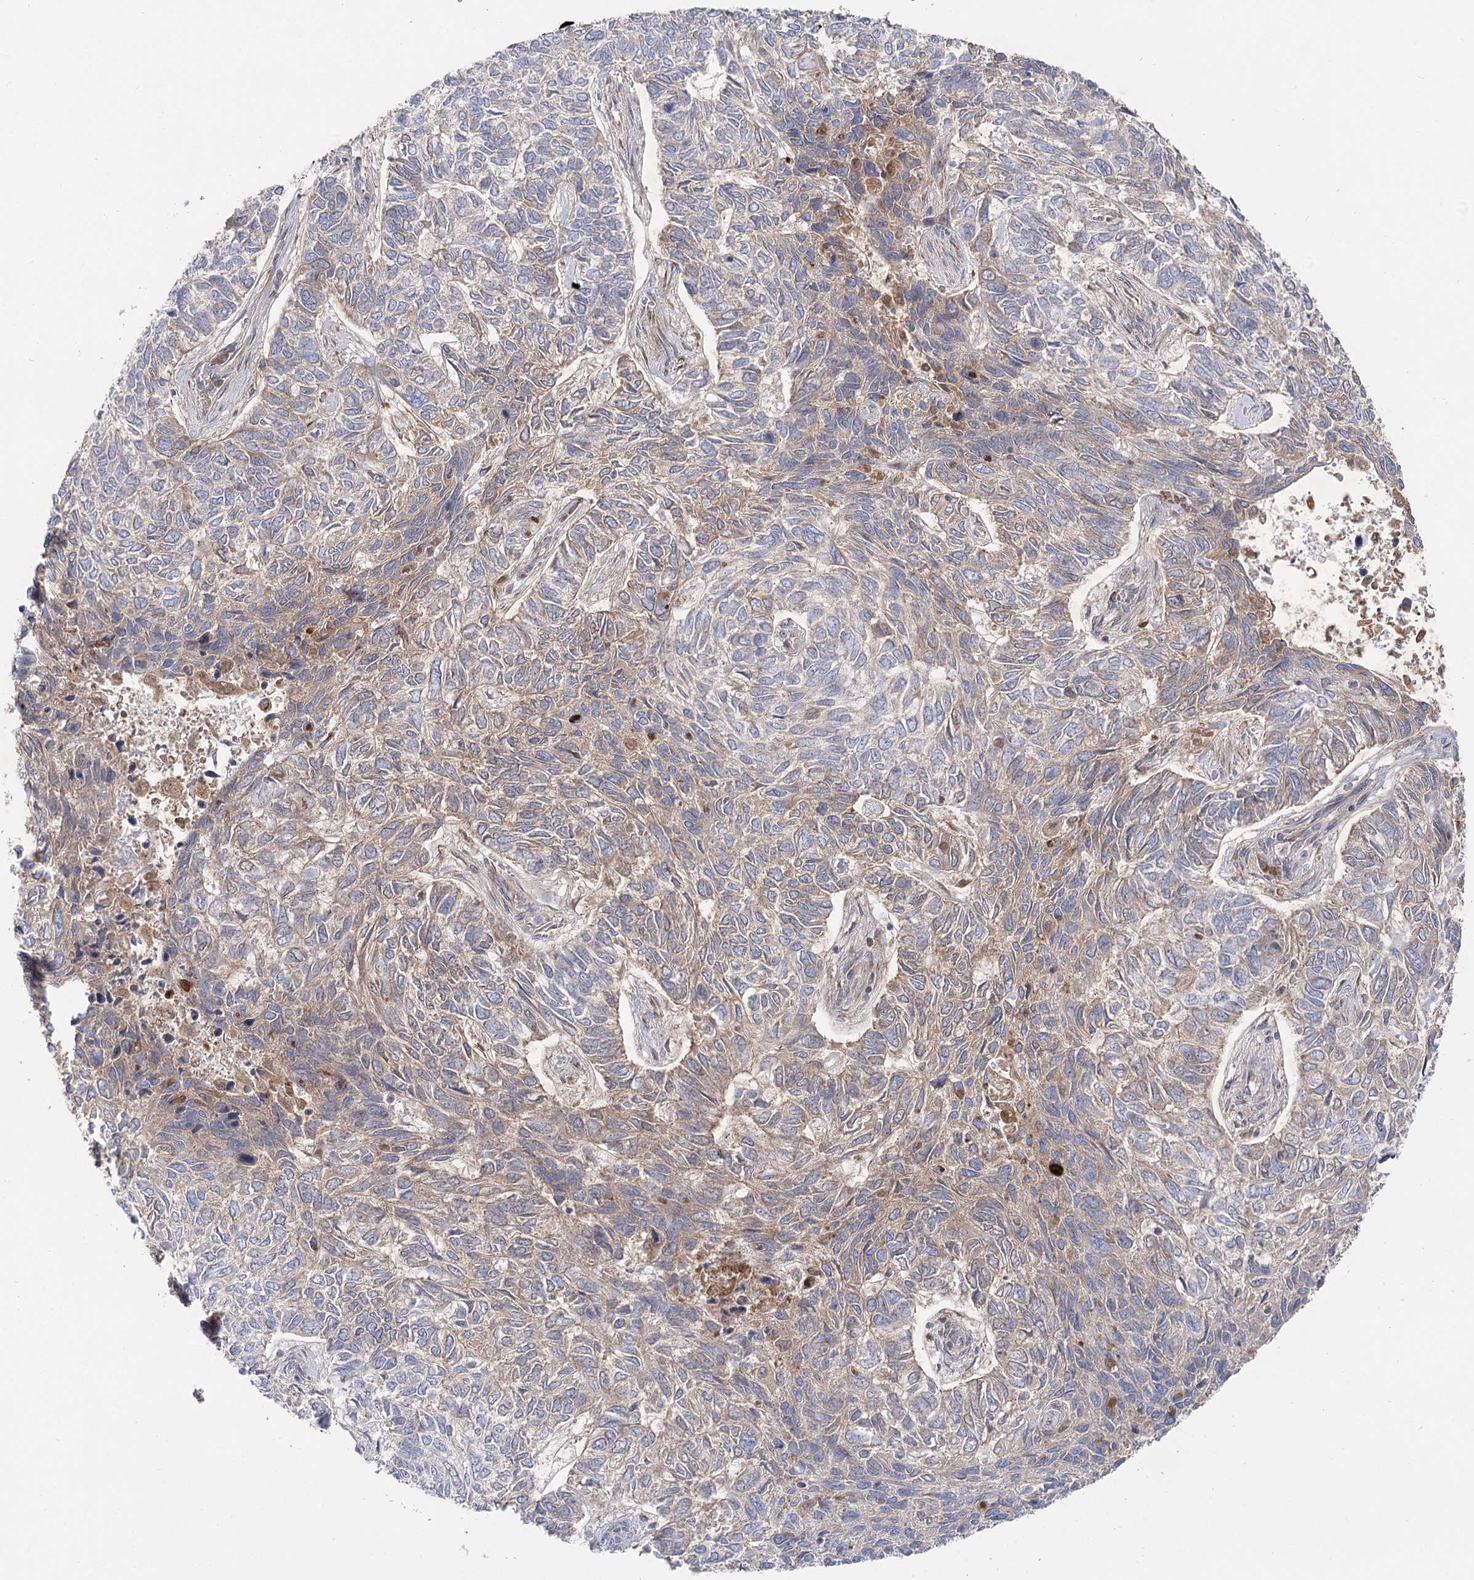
{"staining": {"intensity": "weak", "quantity": "<25%", "location": "cytoplasmic/membranous"}, "tissue": "skin cancer", "cell_type": "Tumor cells", "image_type": "cancer", "snomed": [{"axis": "morphology", "description": "Basal cell carcinoma"}, {"axis": "topography", "description": "Skin"}], "caption": "This is an IHC photomicrograph of human basal cell carcinoma (skin). There is no staining in tumor cells.", "gene": "GBF1", "patient": {"sex": "female", "age": 65}}